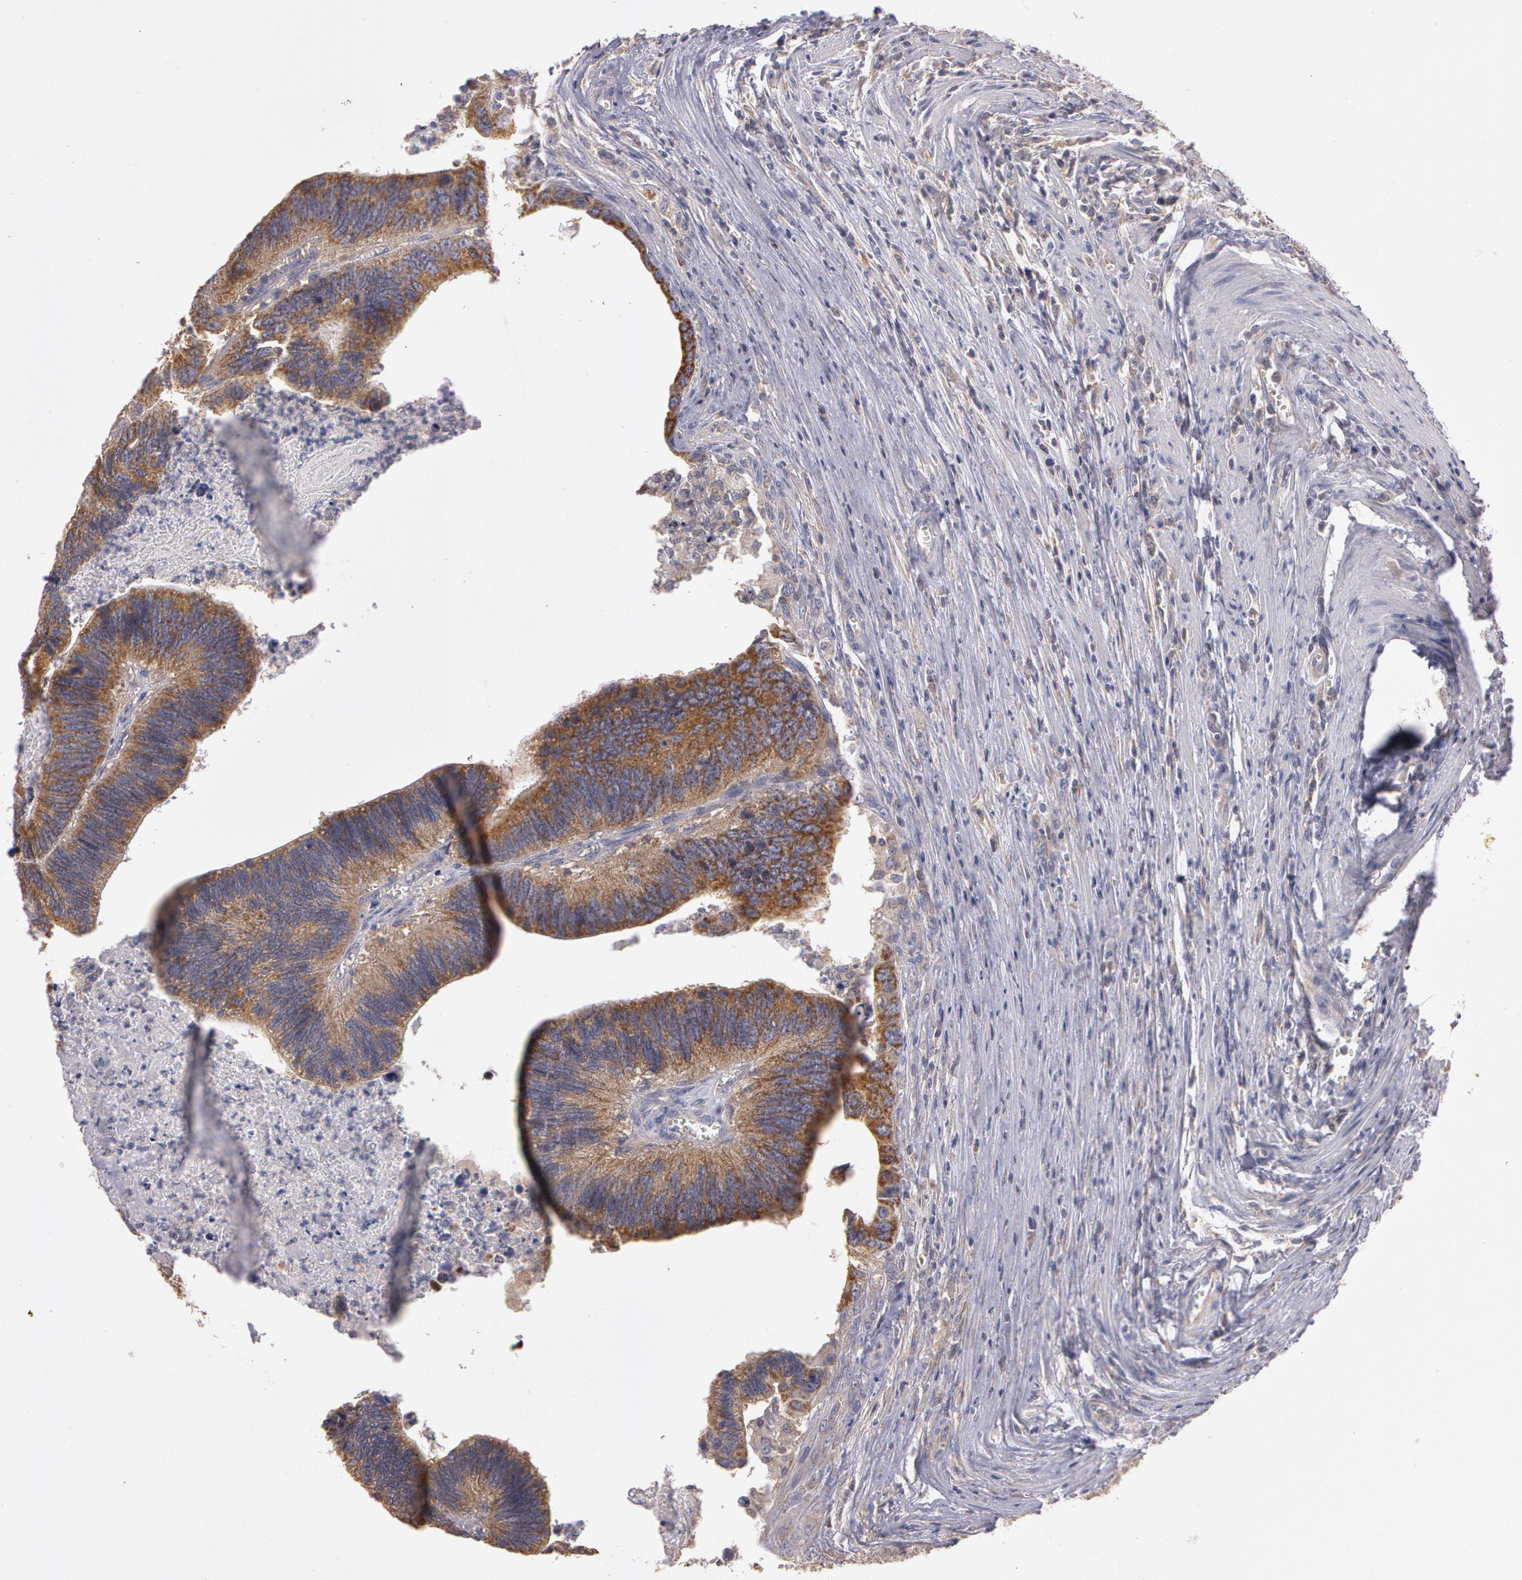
{"staining": {"intensity": "moderate", "quantity": ">75%", "location": "cytoplasmic/membranous"}, "tissue": "colorectal cancer", "cell_type": "Tumor cells", "image_type": "cancer", "snomed": [{"axis": "morphology", "description": "Adenocarcinoma, NOS"}, {"axis": "topography", "description": "Colon"}], "caption": "Protein staining by IHC demonstrates moderate cytoplasmic/membranous staining in about >75% of tumor cells in colorectal adenocarcinoma.", "gene": "NEK9", "patient": {"sex": "male", "age": 72}}